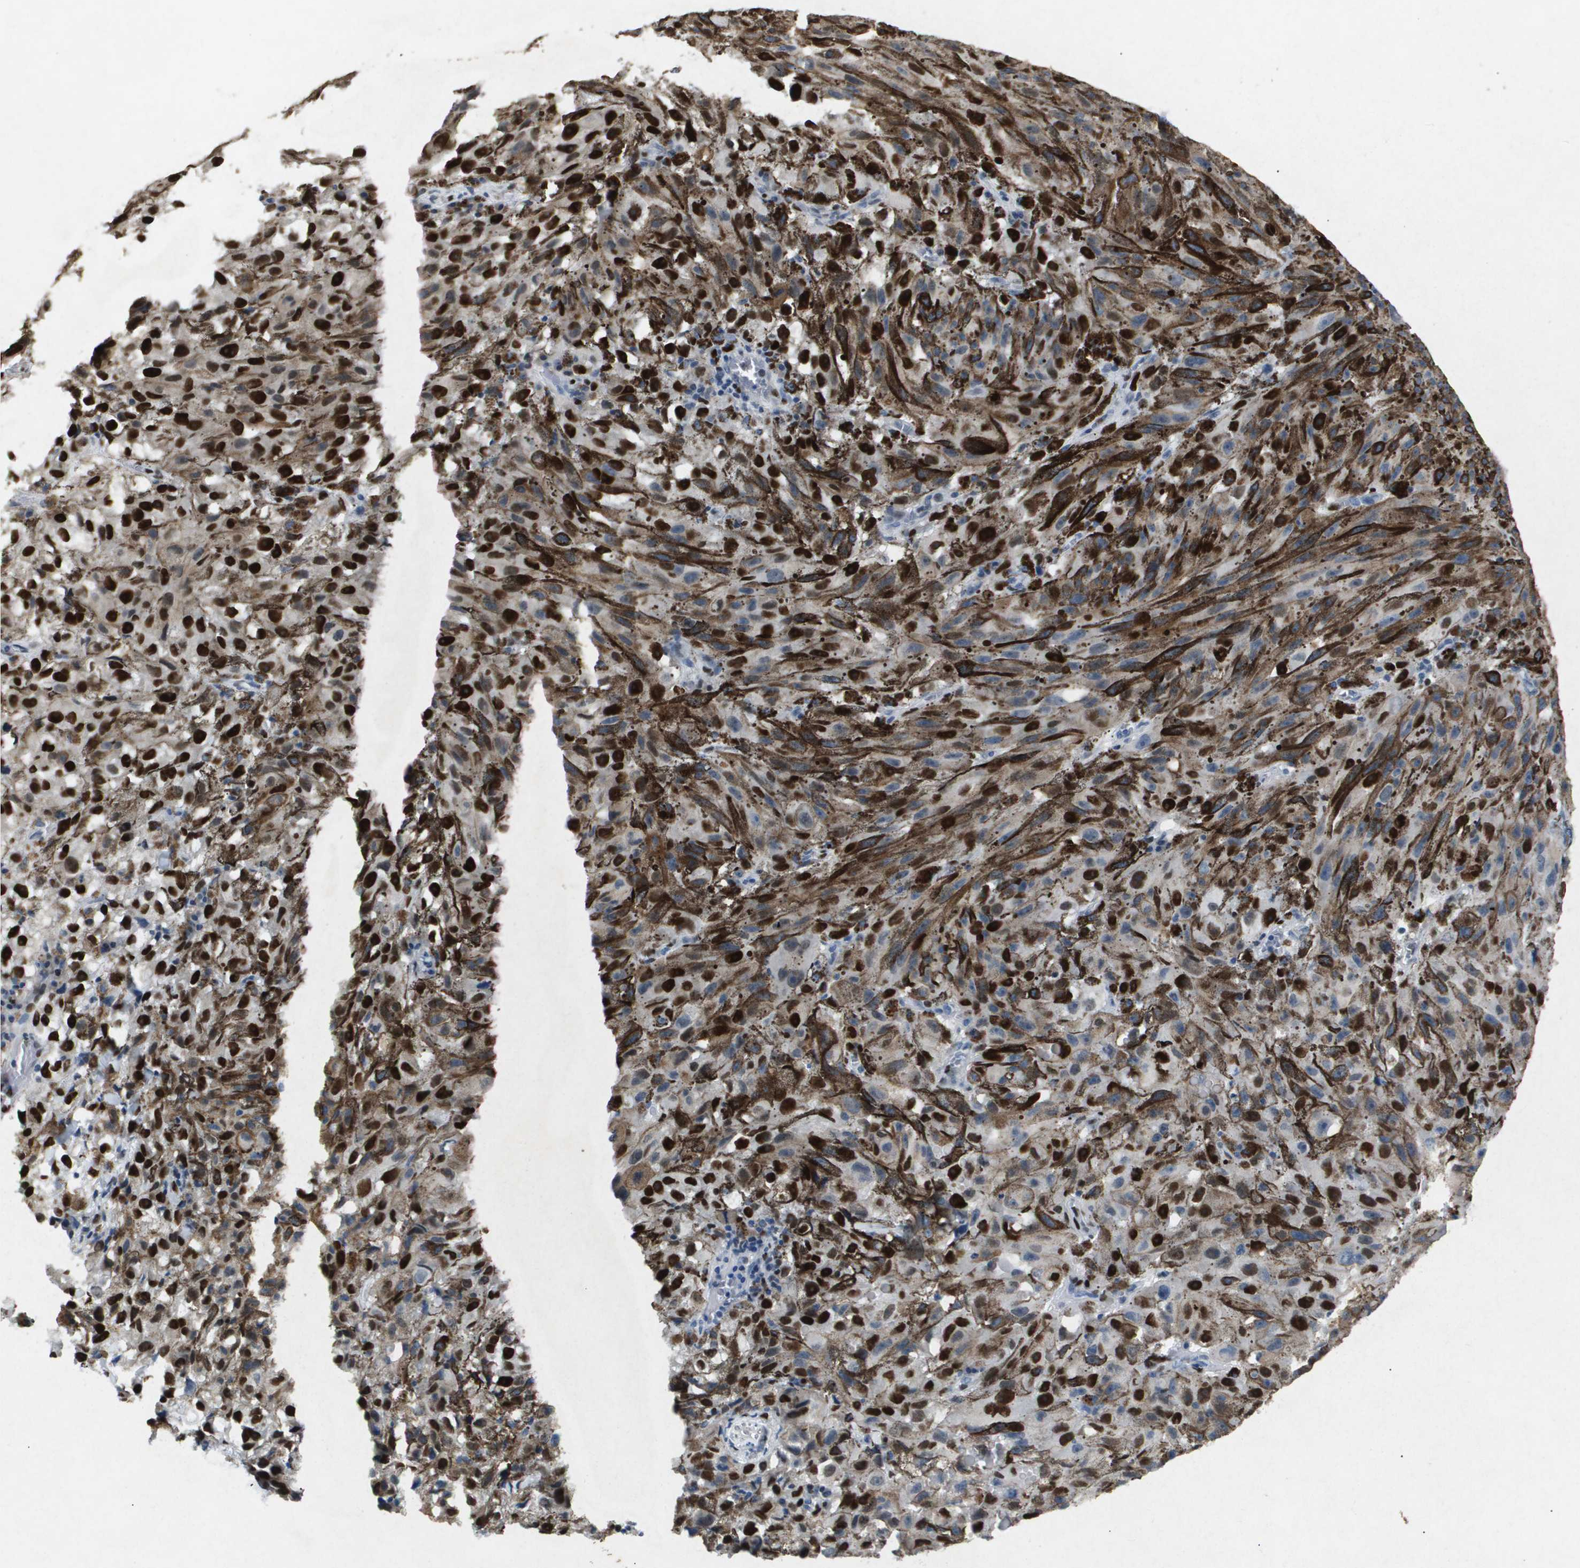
{"staining": {"intensity": "strong", "quantity": "25%-75%", "location": "nuclear"}, "tissue": "melanoma", "cell_type": "Tumor cells", "image_type": "cancer", "snomed": [{"axis": "morphology", "description": "Malignant melanoma, NOS"}, {"axis": "topography", "description": "Skin"}], "caption": "Immunohistochemical staining of melanoma reveals high levels of strong nuclear expression in approximately 25%-75% of tumor cells. (Brightfield microscopy of DAB IHC at high magnification).", "gene": "ANAPC2", "patient": {"sex": "female", "age": 104}}